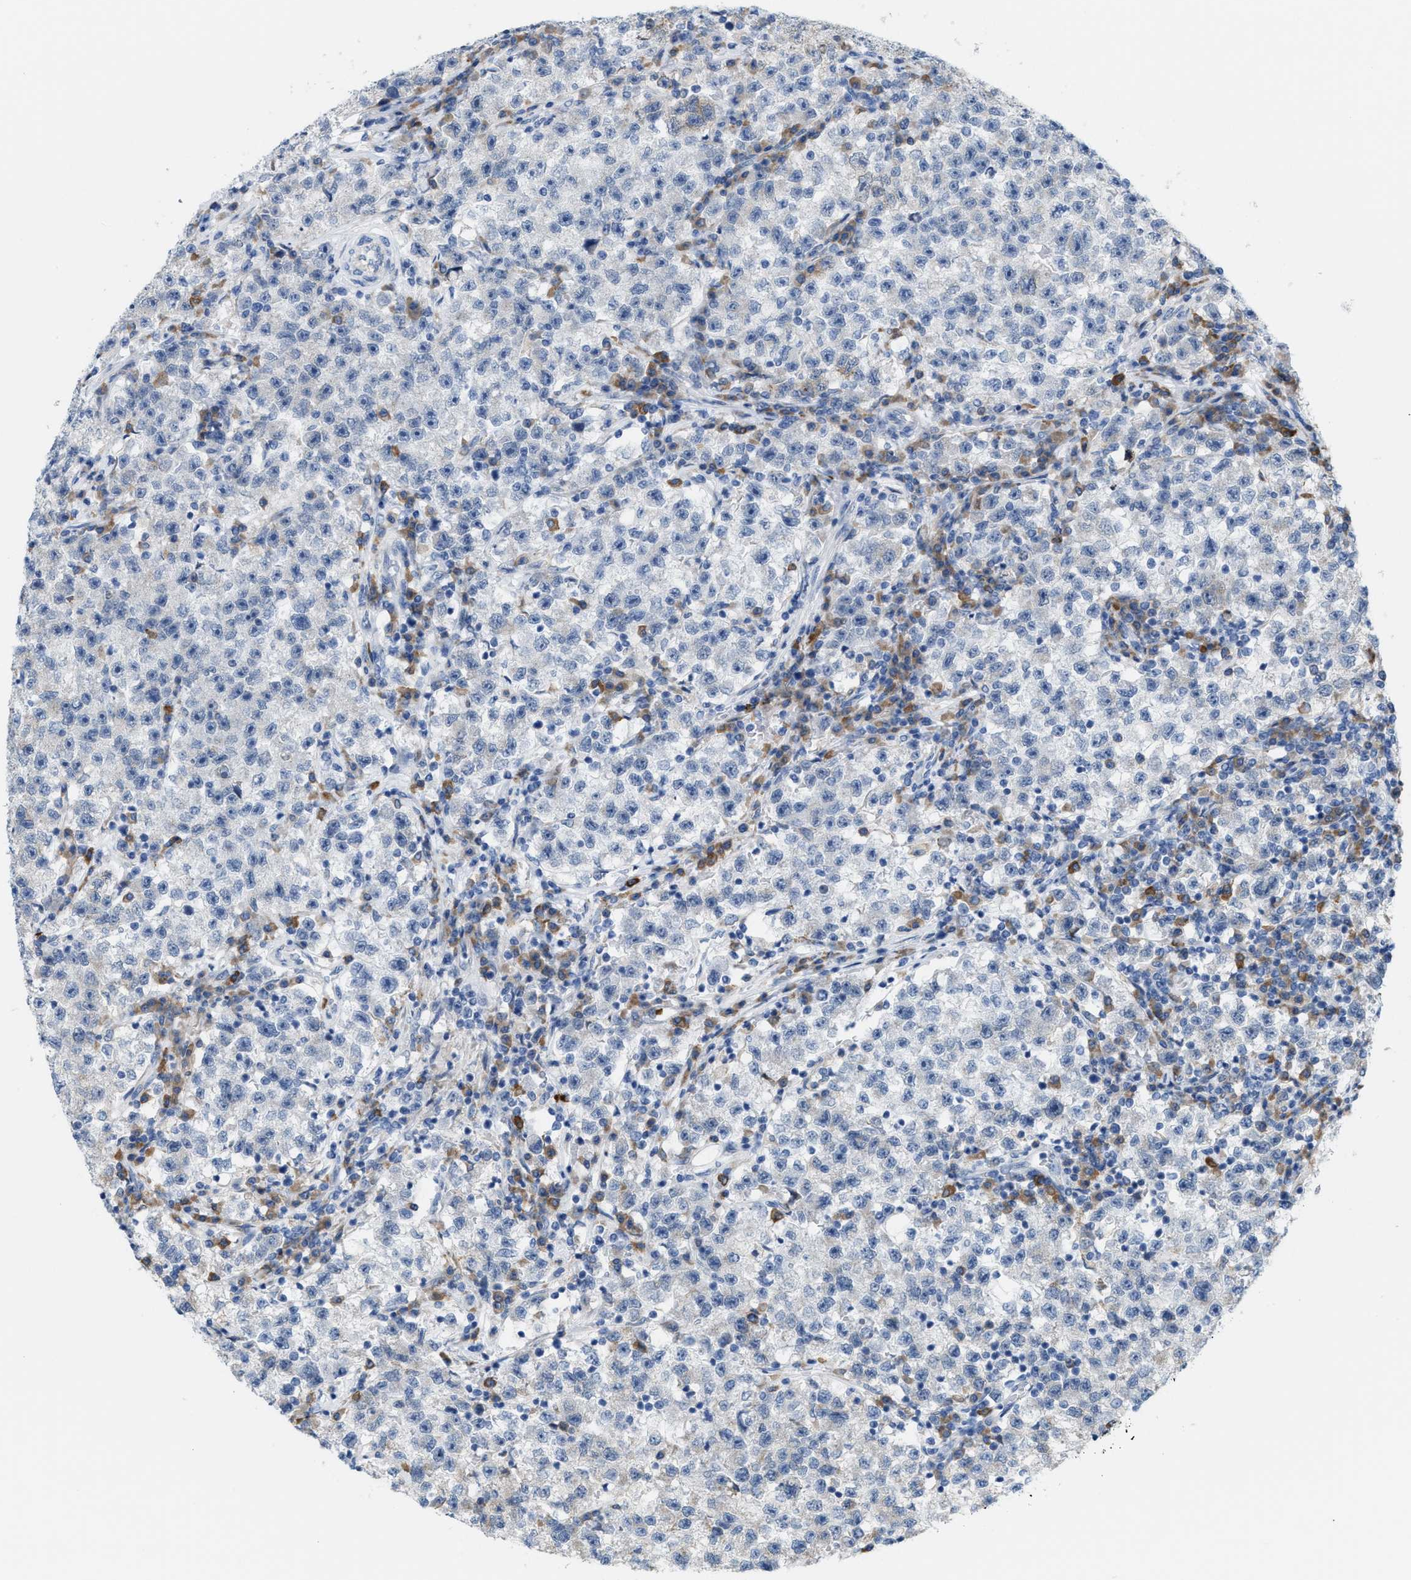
{"staining": {"intensity": "negative", "quantity": "none", "location": "none"}, "tissue": "testis cancer", "cell_type": "Tumor cells", "image_type": "cancer", "snomed": [{"axis": "morphology", "description": "Seminoma, NOS"}, {"axis": "topography", "description": "Testis"}], "caption": "A micrograph of testis cancer (seminoma) stained for a protein displays no brown staining in tumor cells.", "gene": "KIFC3", "patient": {"sex": "male", "age": 22}}